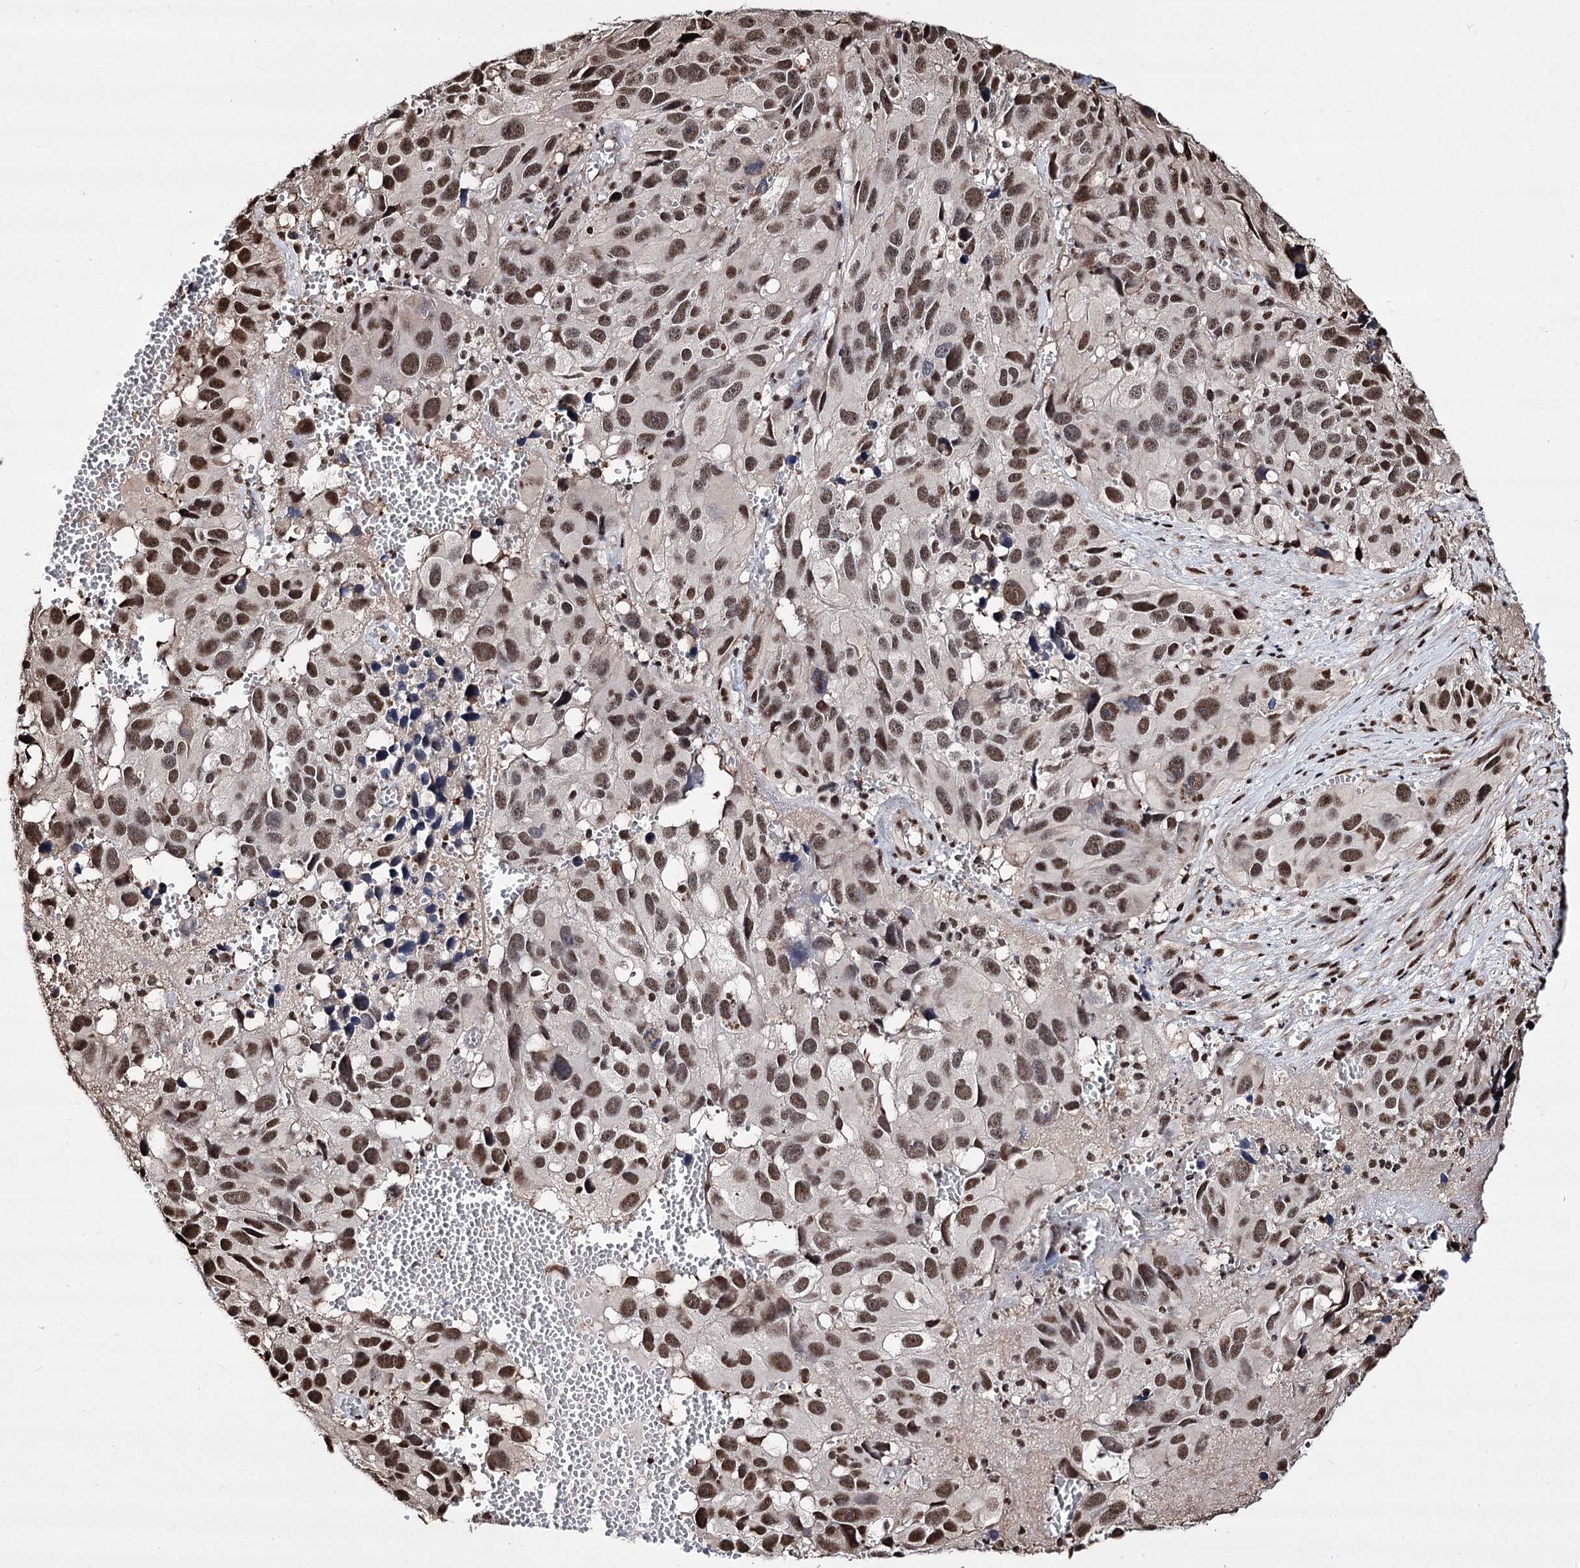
{"staining": {"intensity": "moderate", "quantity": ">75%", "location": "nuclear"}, "tissue": "melanoma", "cell_type": "Tumor cells", "image_type": "cancer", "snomed": [{"axis": "morphology", "description": "Malignant melanoma, NOS"}, {"axis": "topography", "description": "Skin"}], "caption": "There is medium levels of moderate nuclear positivity in tumor cells of malignant melanoma, as demonstrated by immunohistochemical staining (brown color).", "gene": "CHMP7", "patient": {"sex": "male", "age": 84}}